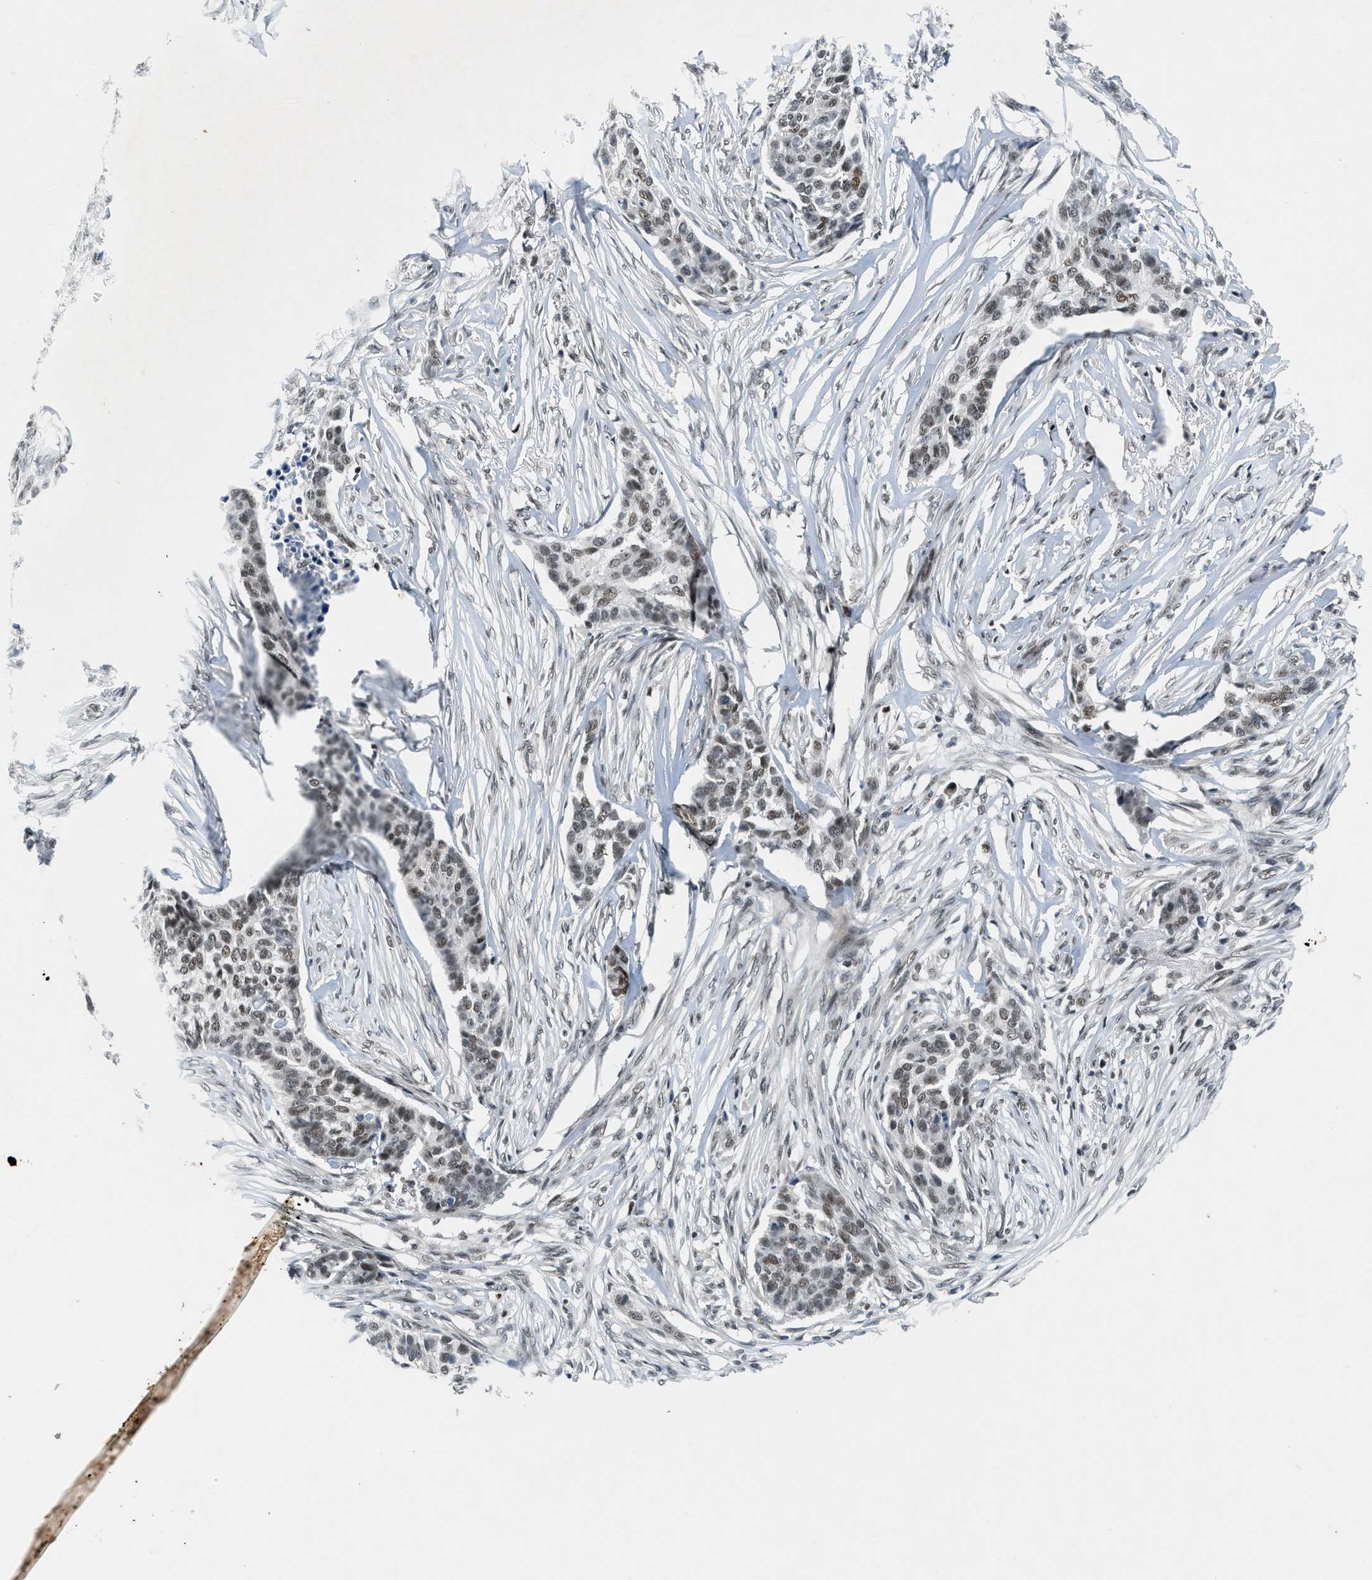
{"staining": {"intensity": "moderate", "quantity": ">75%", "location": "nuclear"}, "tissue": "skin cancer", "cell_type": "Tumor cells", "image_type": "cancer", "snomed": [{"axis": "morphology", "description": "Basal cell carcinoma"}, {"axis": "topography", "description": "Skin"}], "caption": "This is a photomicrograph of immunohistochemistry (IHC) staining of skin cancer, which shows moderate expression in the nuclear of tumor cells.", "gene": "NCOA1", "patient": {"sex": "male", "age": 85}}